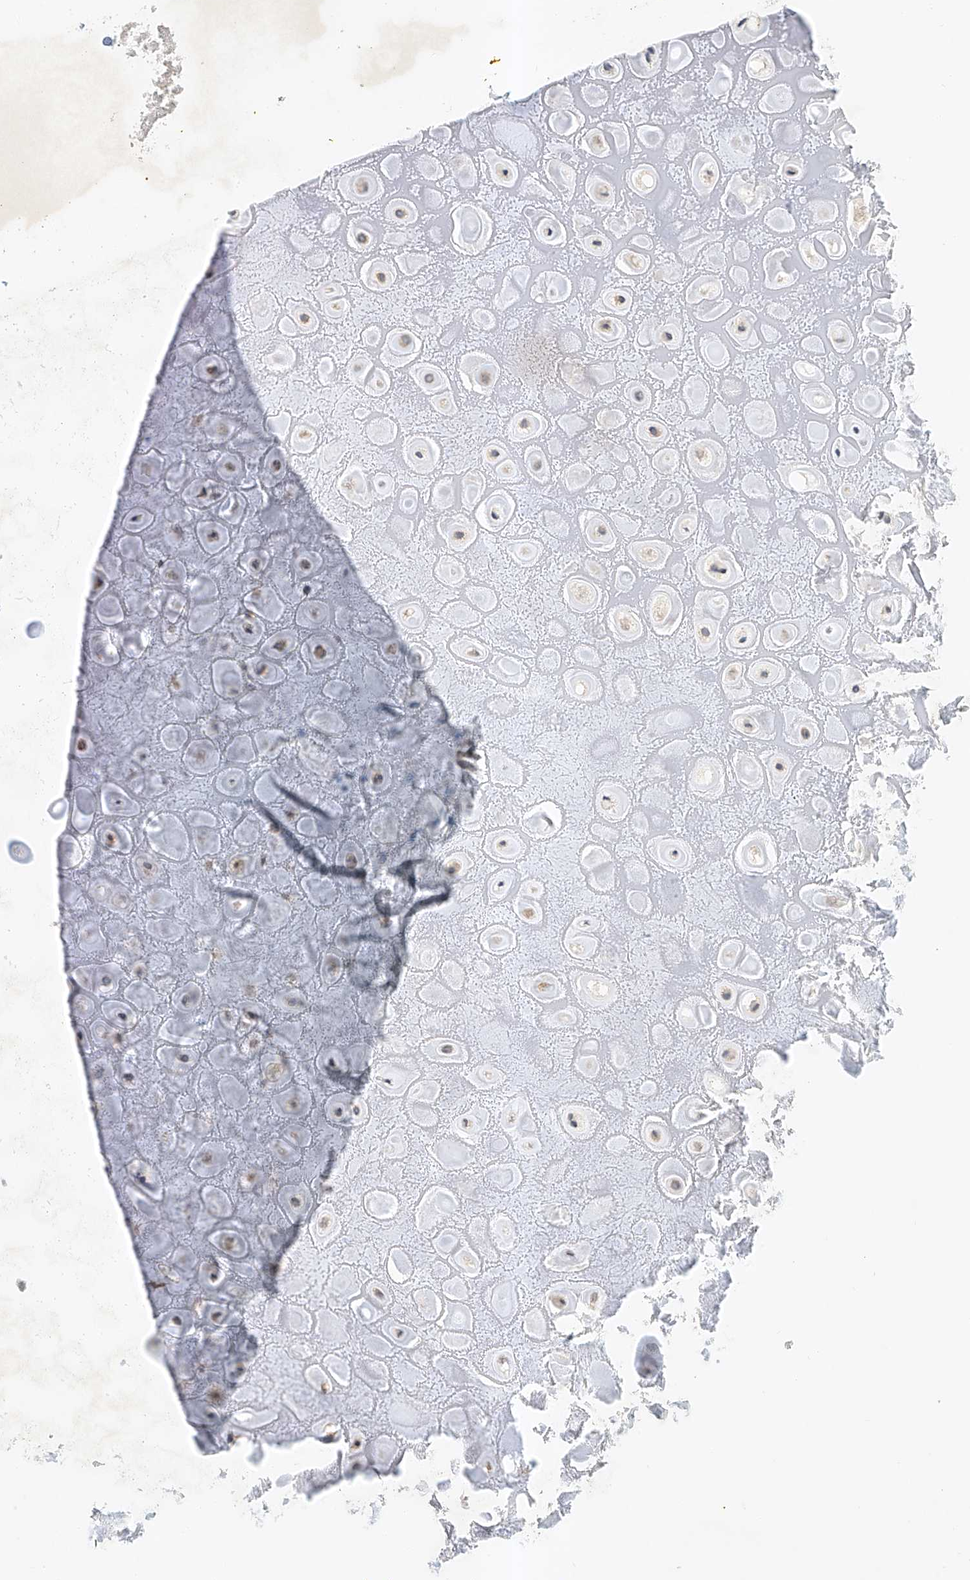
{"staining": {"intensity": "negative", "quantity": "none", "location": "none"}, "tissue": "adipose tissue", "cell_type": "Adipocytes", "image_type": "normal", "snomed": [{"axis": "morphology", "description": "Normal tissue, NOS"}, {"axis": "morphology", "description": "Basal cell carcinoma"}, {"axis": "topography", "description": "Skin"}], "caption": "IHC of normal human adipose tissue exhibits no staining in adipocytes. (IHC, brightfield microscopy, high magnification).", "gene": "CARMIL1", "patient": {"sex": "female", "age": 89}}